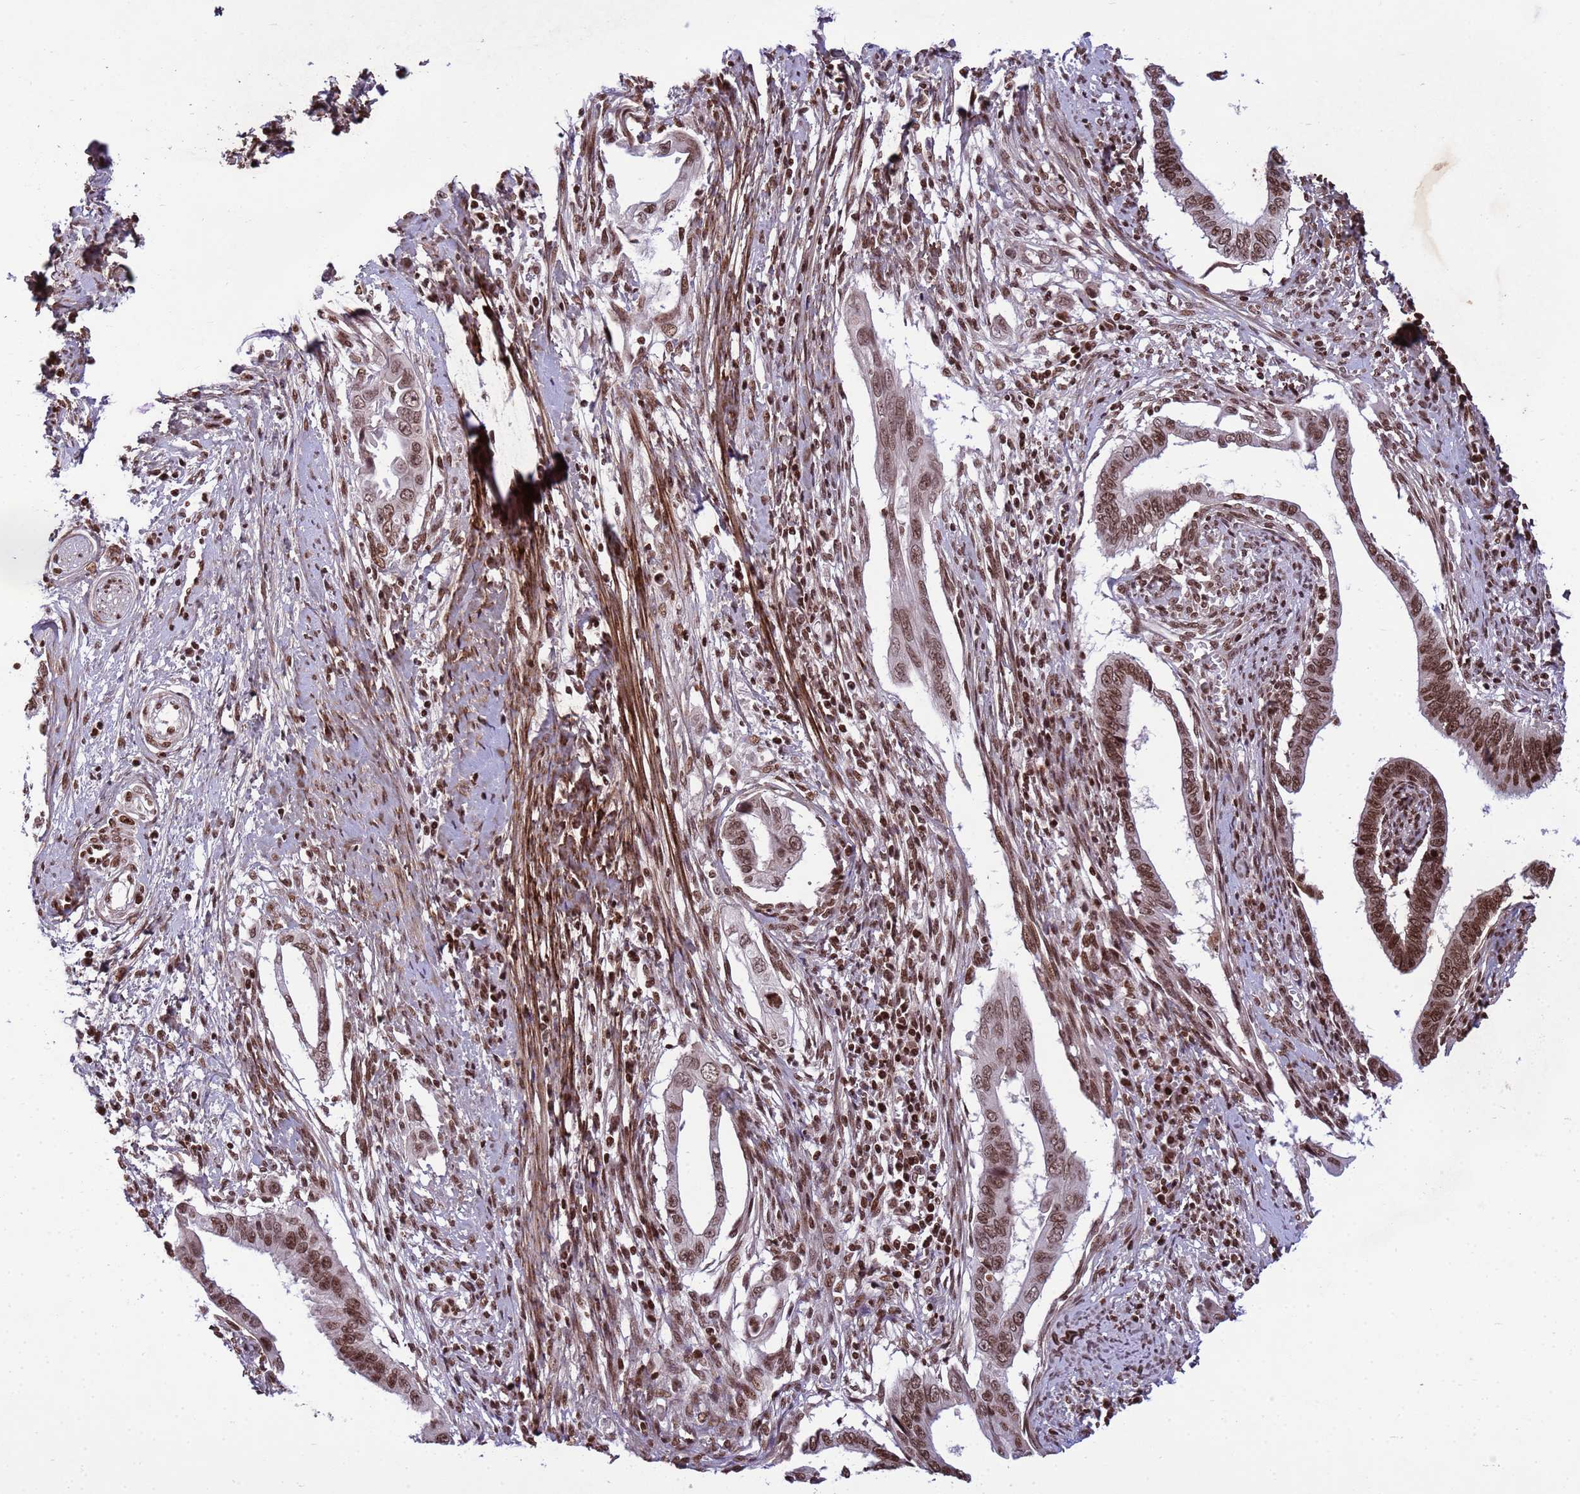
{"staining": {"intensity": "strong", "quantity": ">75%", "location": "nuclear"}, "tissue": "cervical cancer", "cell_type": "Tumor cells", "image_type": "cancer", "snomed": [{"axis": "morphology", "description": "Adenocarcinoma, NOS"}, {"axis": "topography", "description": "Cervix"}], "caption": "Adenocarcinoma (cervical) stained with immunohistochemistry displays strong nuclear positivity in approximately >75% of tumor cells. (Stains: DAB in brown, nuclei in blue, Microscopy: brightfield microscopy at high magnification).", "gene": "H3-3B", "patient": {"sex": "female", "age": 42}}